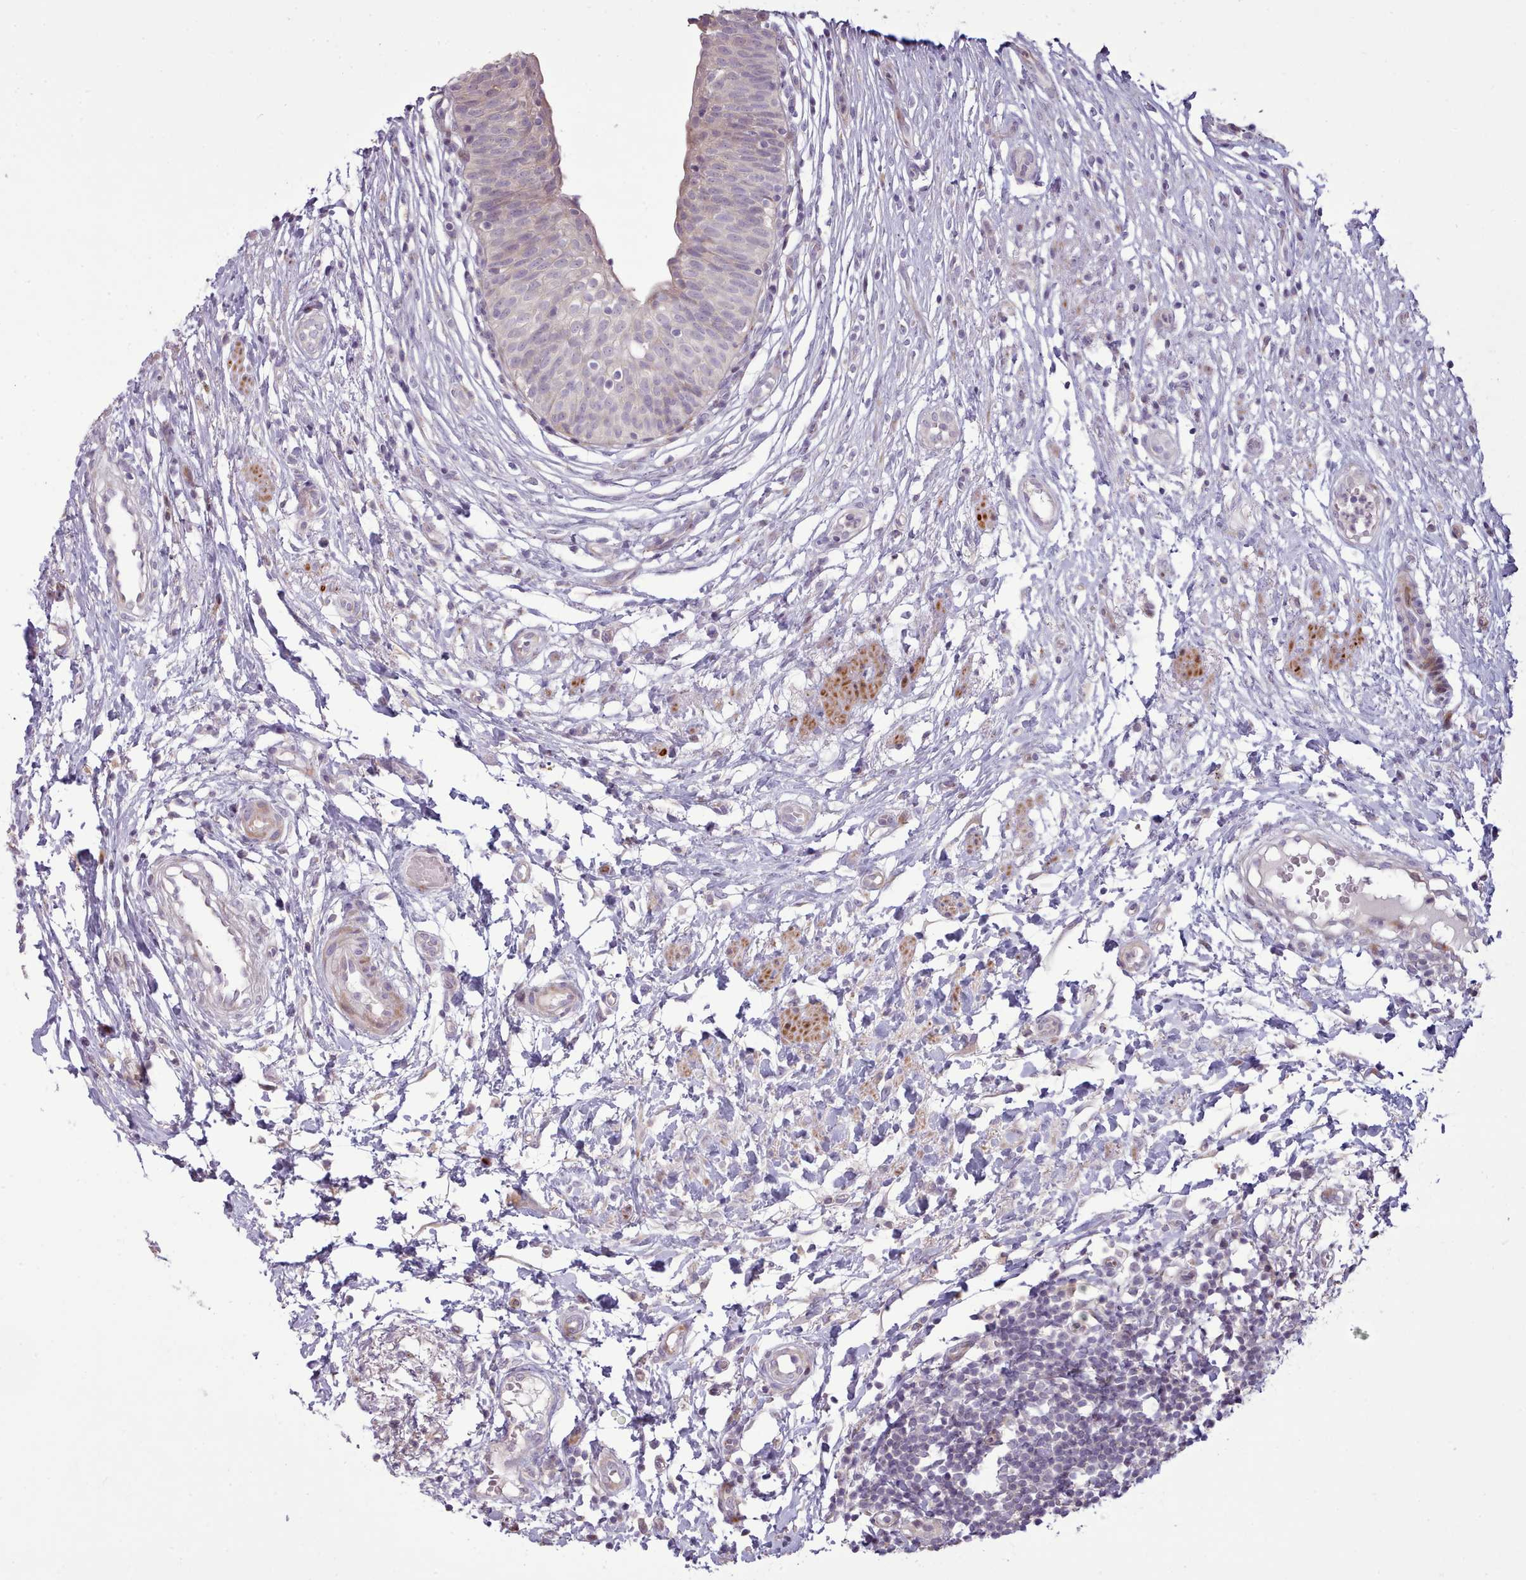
{"staining": {"intensity": "negative", "quantity": "none", "location": "none"}, "tissue": "urinary bladder", "cell_type": "Urothelial cells", "image_type": "normal", "snomed": [{"axis": "morphology", "description": "Normal tissue, NOS"}, {"axis": "topography", "description": "Urinary bladder"}], "caption": "This is a micrograph of immunohistochemistry (IHC) staining of benign urinary bladder, which shows no expression in urothelial cells. Brightfield microscopy of immunohistochemistry (IHC) stained with DAB (brown) and hematoxylin (blue), captured at high magnification.", "gene": "PPP3R1", "patient": {"sex": "male", "age": 55}}